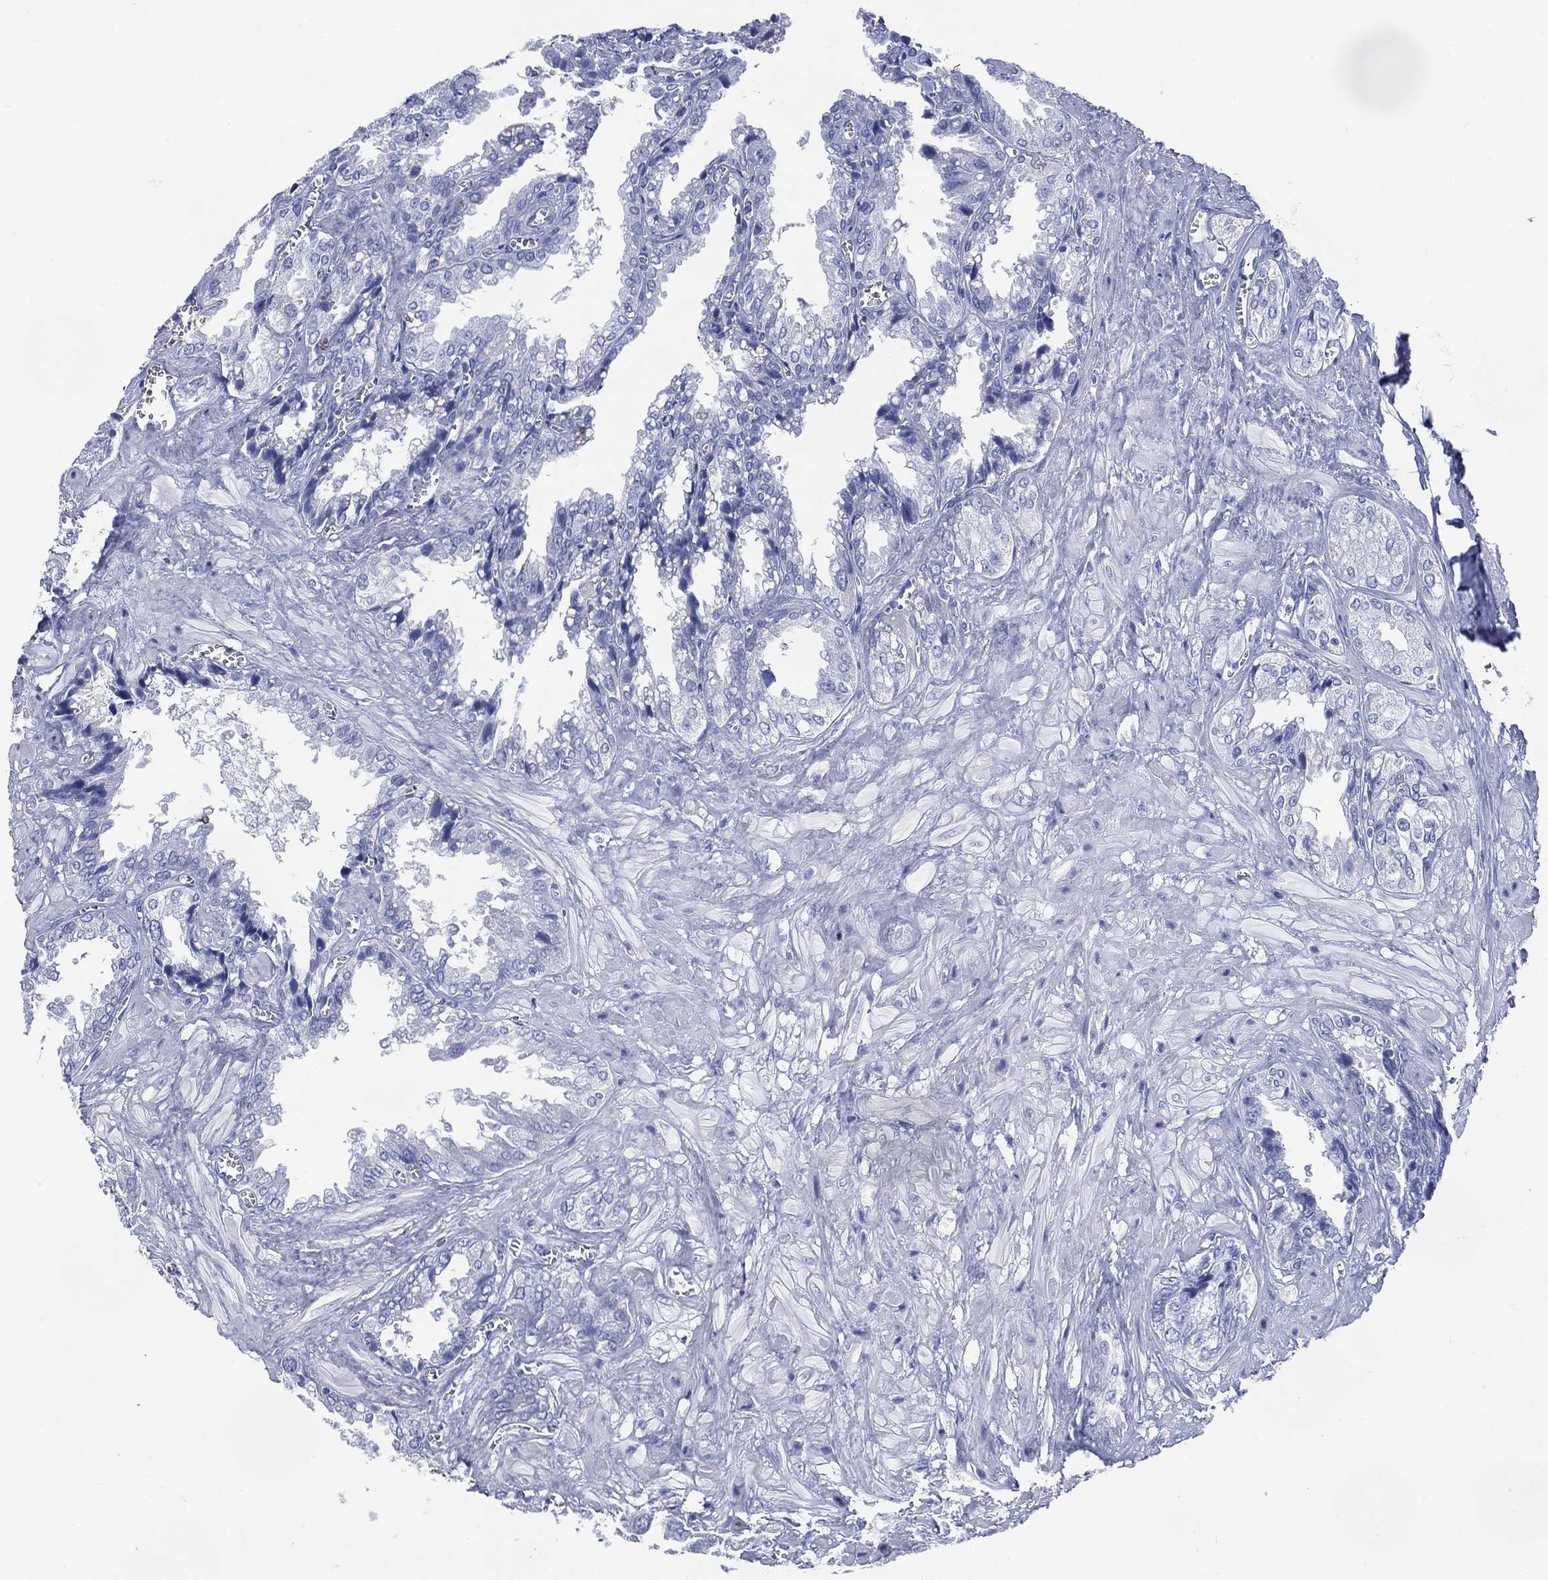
{"staining": {"intensity": "negative", "quantity": "none", "location": "none"}, "tissue": "seminal vesicle", "cell_type": "Glandular cells", "image_type": "normal", "snomed": [{"axis": "morphology", "description": "Normal tissue, NOS"}, {"axis": "topography", "description": "Seminal veicle"}], "caption": "Immunohistochemical staining of normal human seminal vesicle reveals no significant staining in glandular cells. The staining is performed using DAB brown chromogen with nuclei counter-stained in using hematoxylin.", "gene": "DDI1", "patient": {"sex": "male", "age": 67}}